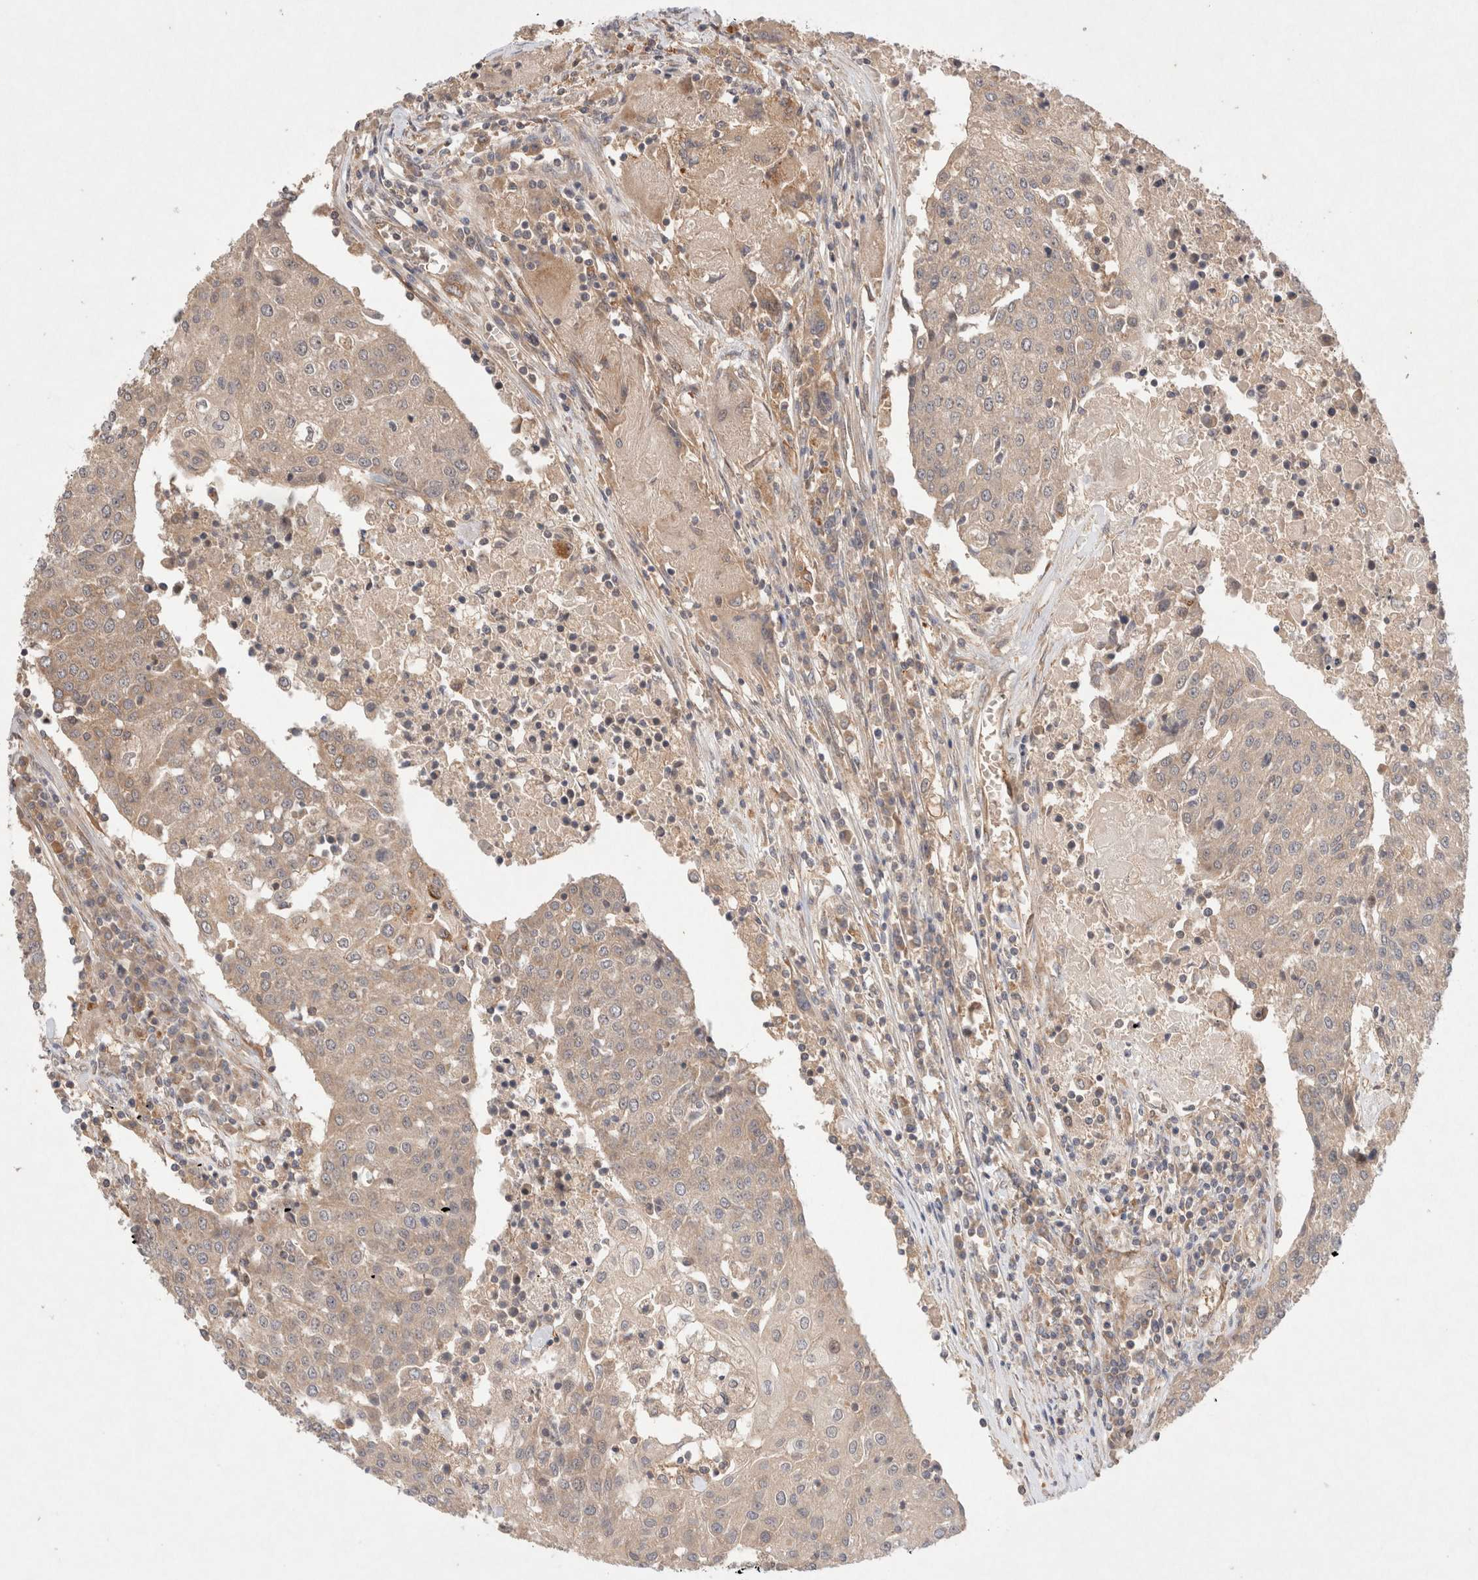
{"staining": {"intensity": "weak", "quantity": ">75%", "location": "cytoplasmic/membranous"}, "tissue": "urothelial cancer", "cell_type": "Tumor cells", "image_type": "cancer", "snomed": [{"axis": "morphology", "description": "Urothelial carcinoma, High grade"}, {"axis": "topography", "description": "Urinary bladder"}], "caption": "Immunohistochemistry (IHC) (DAB) staining of human urothelial cancer reveals weak cytoplasmic/membranous protein positivity in about >75% of tumor cells.", "gene": "KLHL20", "patient": {"sex": "female", "age": 85}}